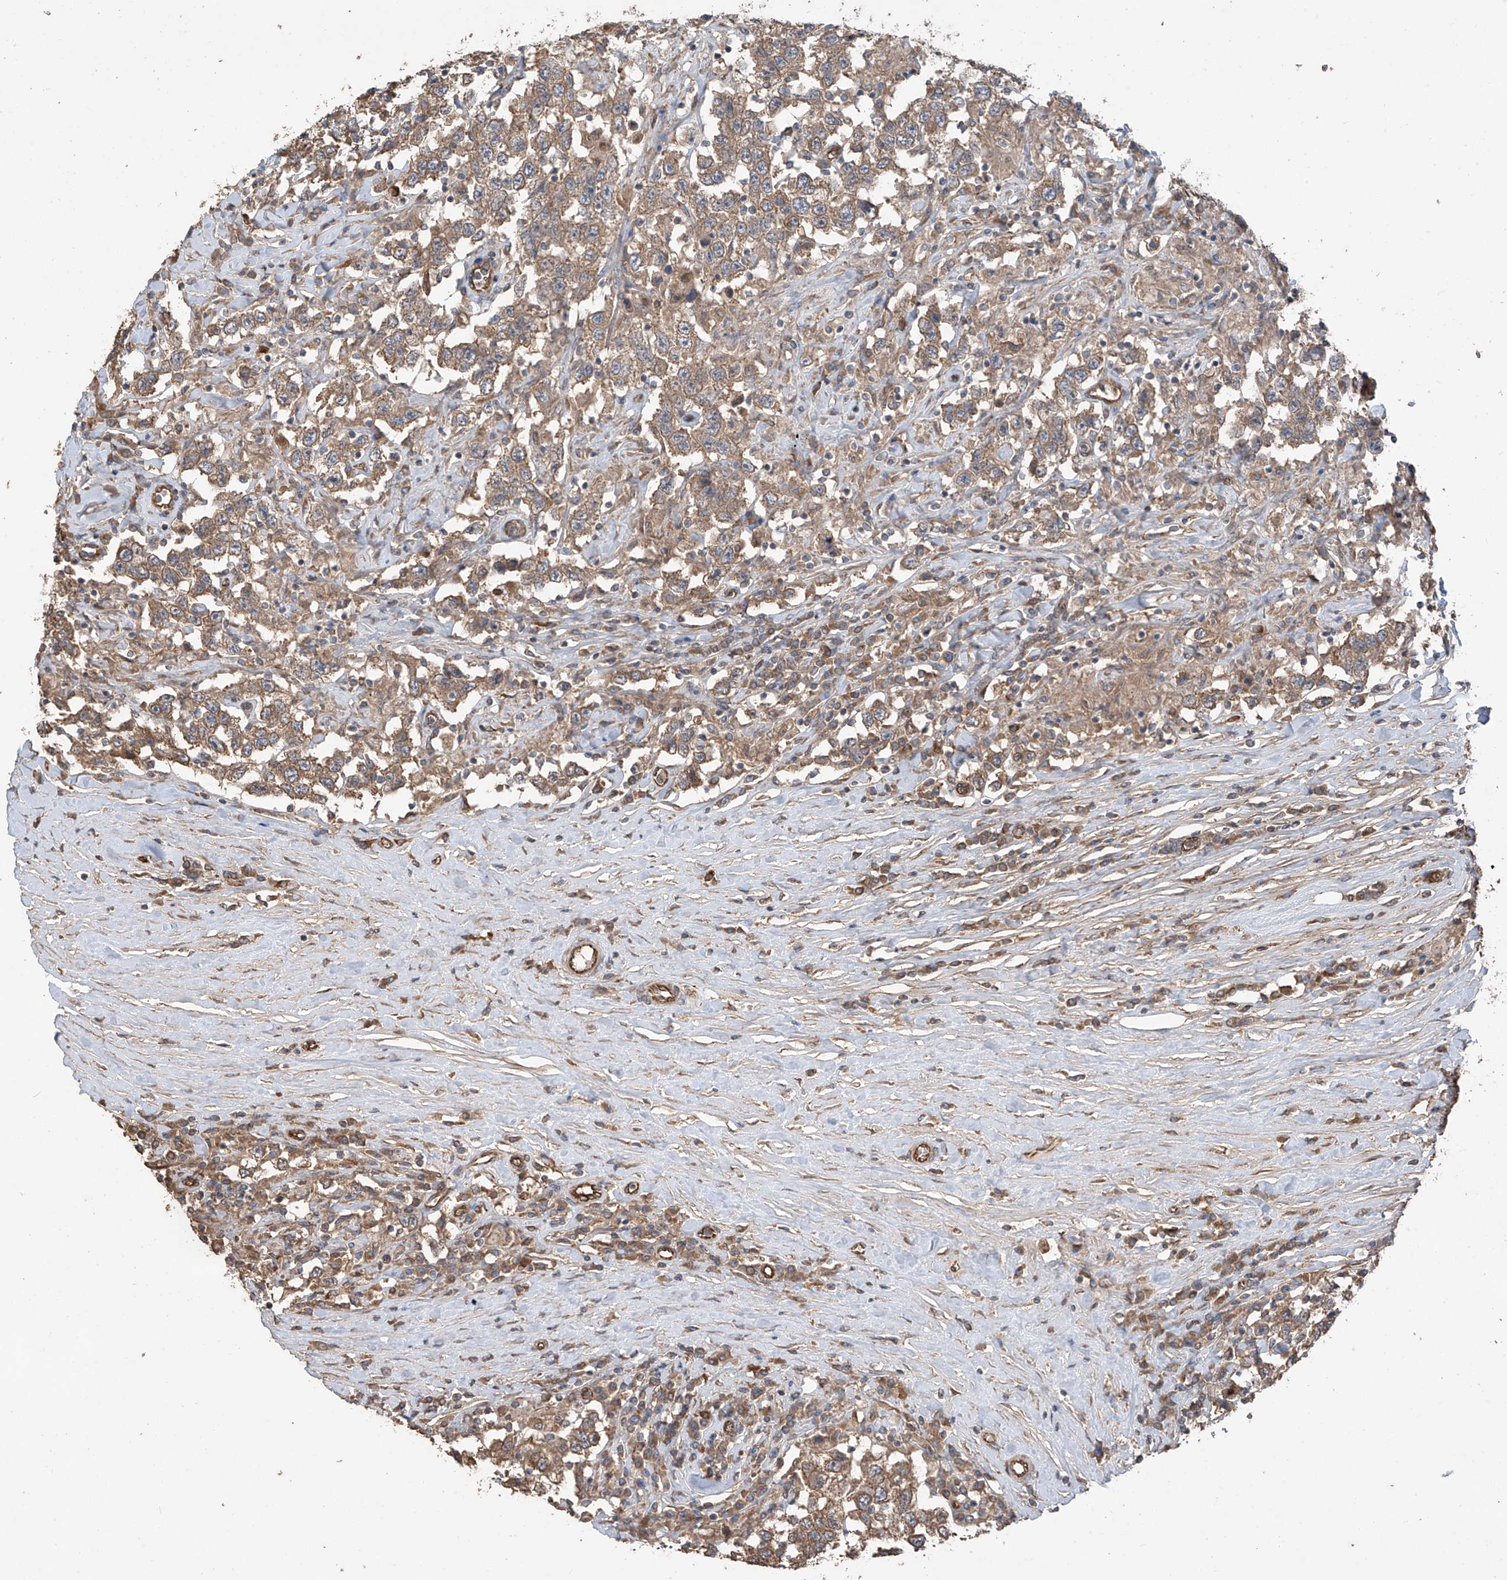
{"staining": {"intensity": "moderate", "quantity": ">75%", "location": "cytoplasmic/membranous"}, "tissue": "testis cancer", "cell_type": "Tumor cells", "image_type": "cancer", "snomed": [{"axis": "morphology", "description": "Seminoma, NOS"}, {"axis": "topography", "description": "Testis"}], "caption": "Protein analysis of seminoma (testis) tissue shows moderate cytoplasmic/membranous expression in about >75% of tumor cells. (DAB IHC with brightfield microscopy, high magnification).", "gene": "AGBL5", "patient": {"sex": "male", "age": 41}}